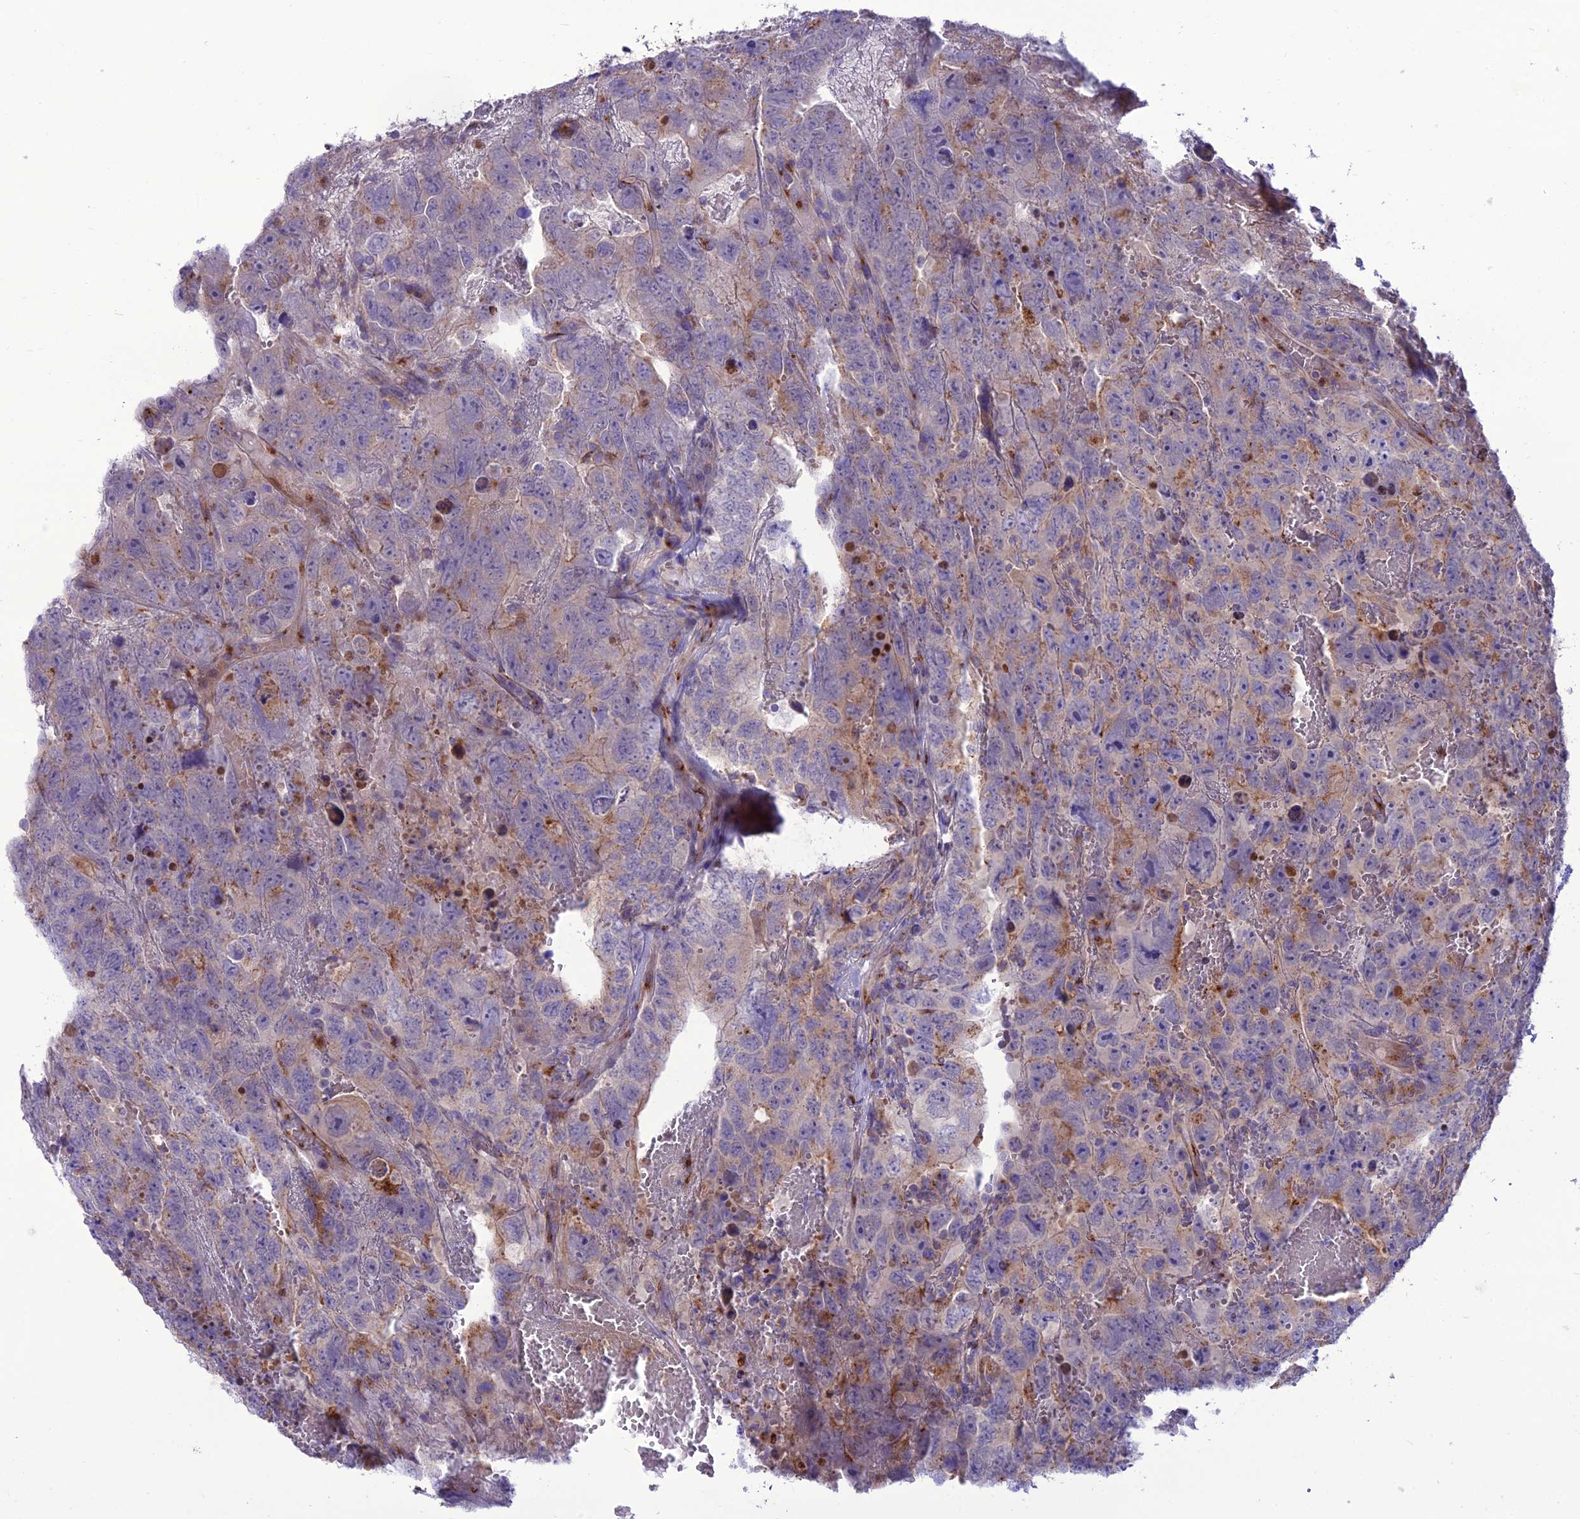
{"staining": {"intensity": "moderate", "quantity": "<25%", "location": "cytoplasmic/membranous"}, "tissue": "testis cancer", "cell_type": "Tumor cells", "image_type": "cancer", "snomed": [{"axis": "morphology", "description": "Carcinoma, Embryonal, NOS"}, {"axis": "topography", "description": "Testis"}], "caption": "Testis cancer (embryonal carcinoma) tissue displays moderate cytoplasmic/membranous expression in approximately <25% of tumor cells, visualized by immunohistochemistry.", "gene": "SPRYD7", "patient": {"sex": "male", "age": 45}}